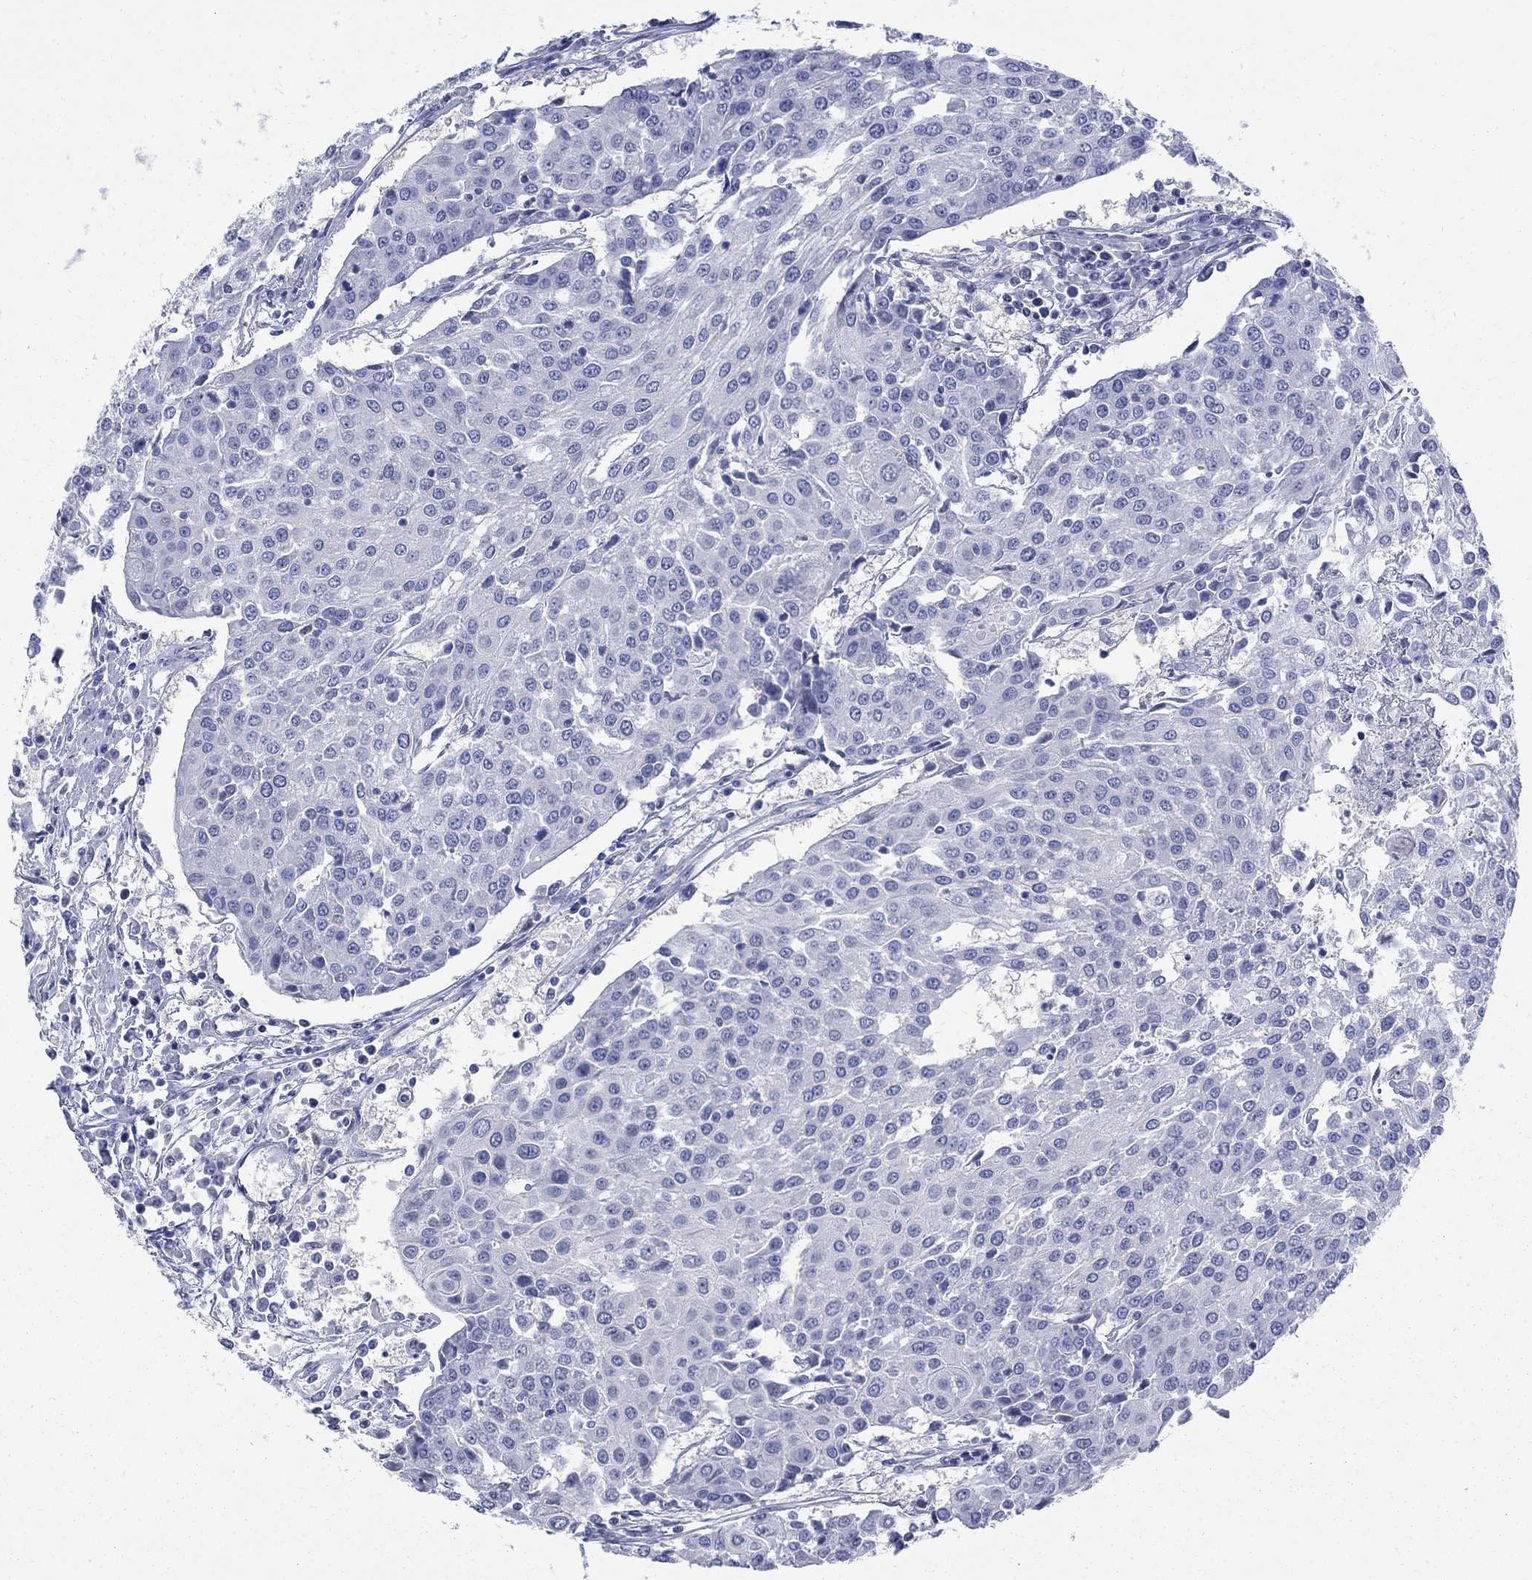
{"staining": {"intensity": "negative", "quantity": "none", "location": "none"}, "tissue": "urothelial cancer", "cell_type": "Tumor cells", "image_type": "cancer", "snomed": [{"axis": "morphology", "description": "Urothelial carcinoma, High grade"}, {"axis": "topography", "description": "Urinary bladder"}], "caption": "Tumor cells show no significant staining in urothelial cancer.", "gene": "IGF2BP3", "patient": {"sex": "female", "age": 85}}